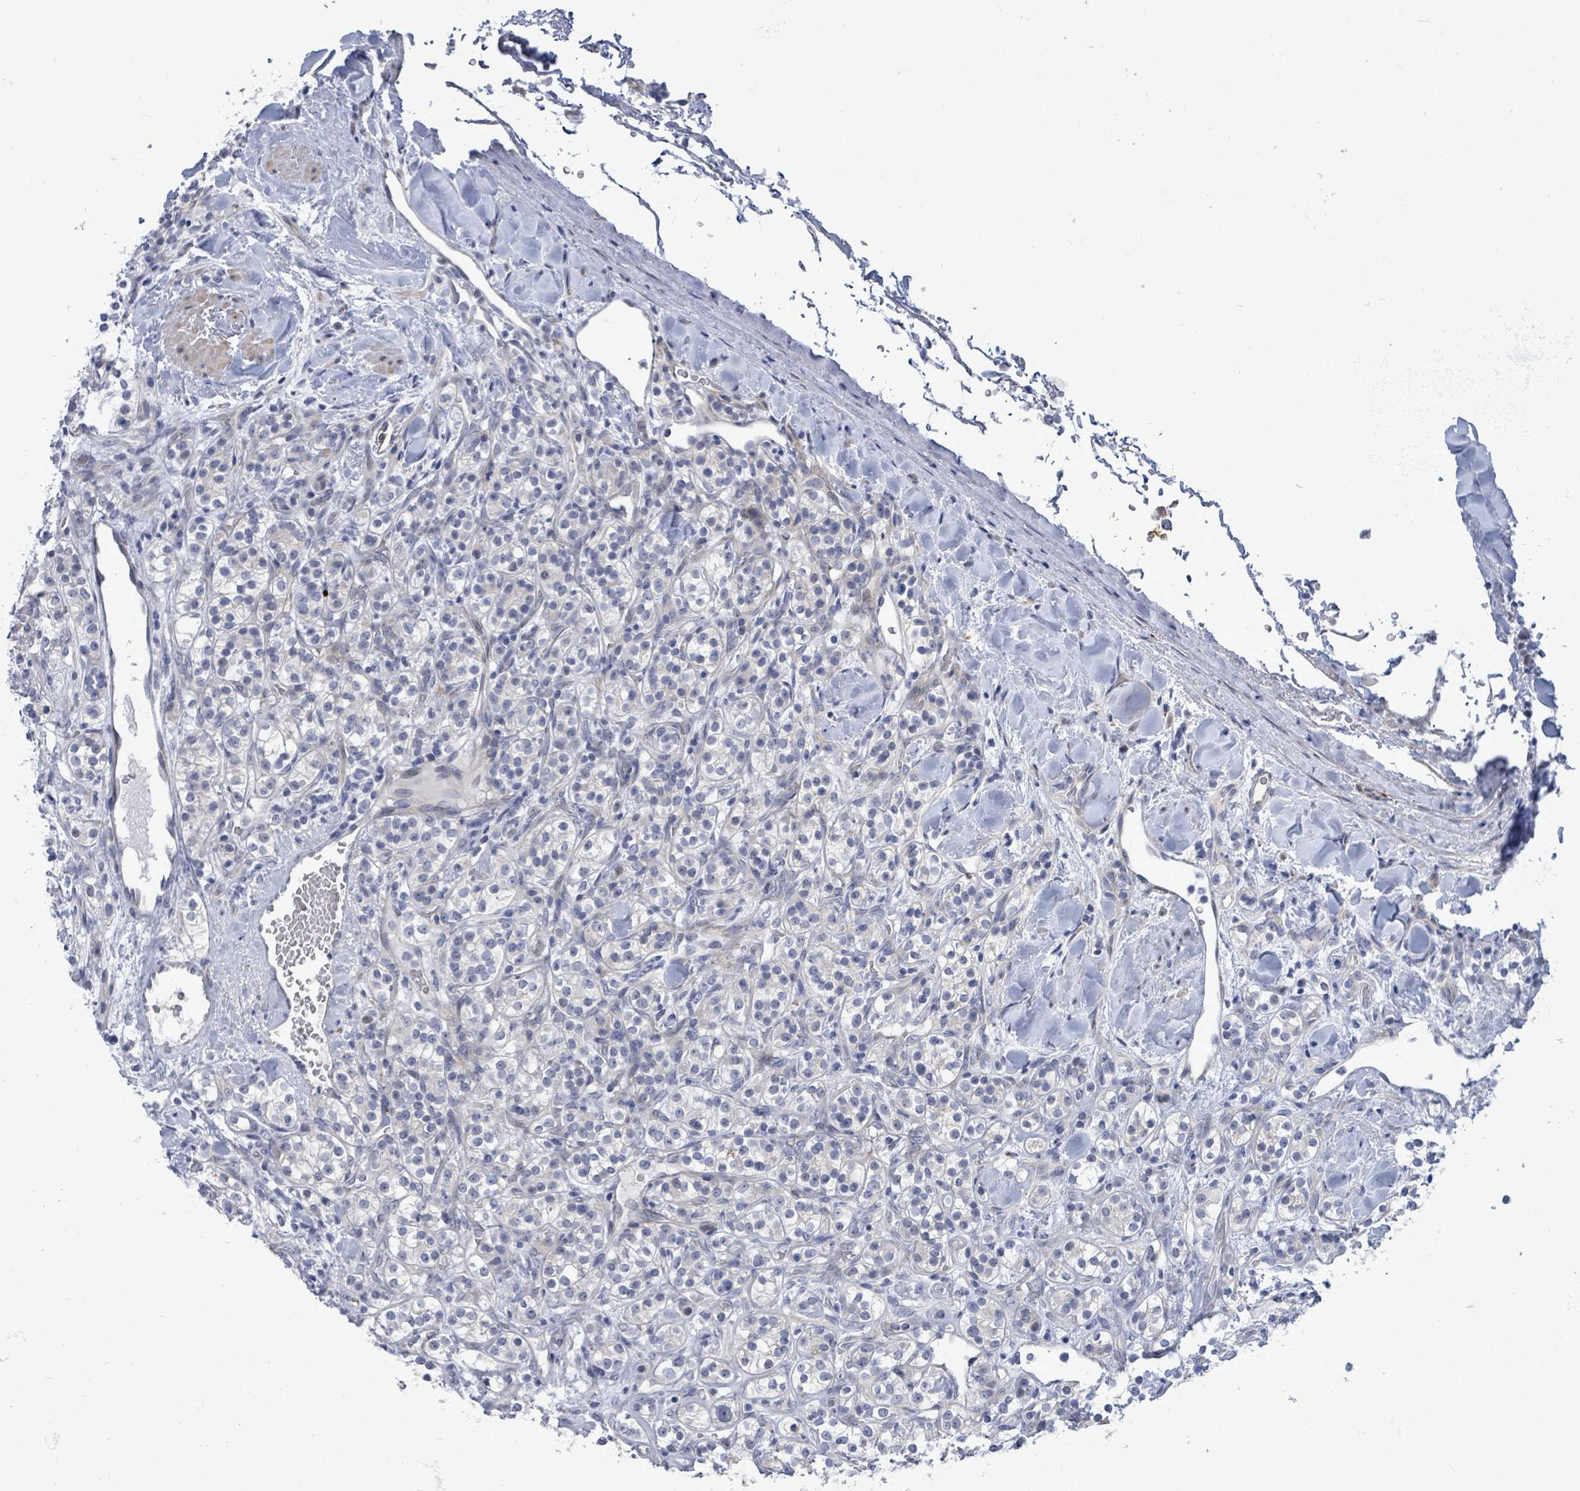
{"staining": {"intensity": "negative", "quantity": "none", "location": "none"}, "tissue": "renal cancer", "cell_type": "Tumor cells", "image_type": "cancer", "snomed": [{"axis": "morphology", "description": "Adenocarcinoma, NOS"}, {"axis": "topography", "description": "Kidney"}], "caption": "A micrograph of human renal cancer (adenocarcinoma) is negative for staining in tumor cells.", "gene": "CT45A5", "patient": {"sex": "male", "age": 77}}